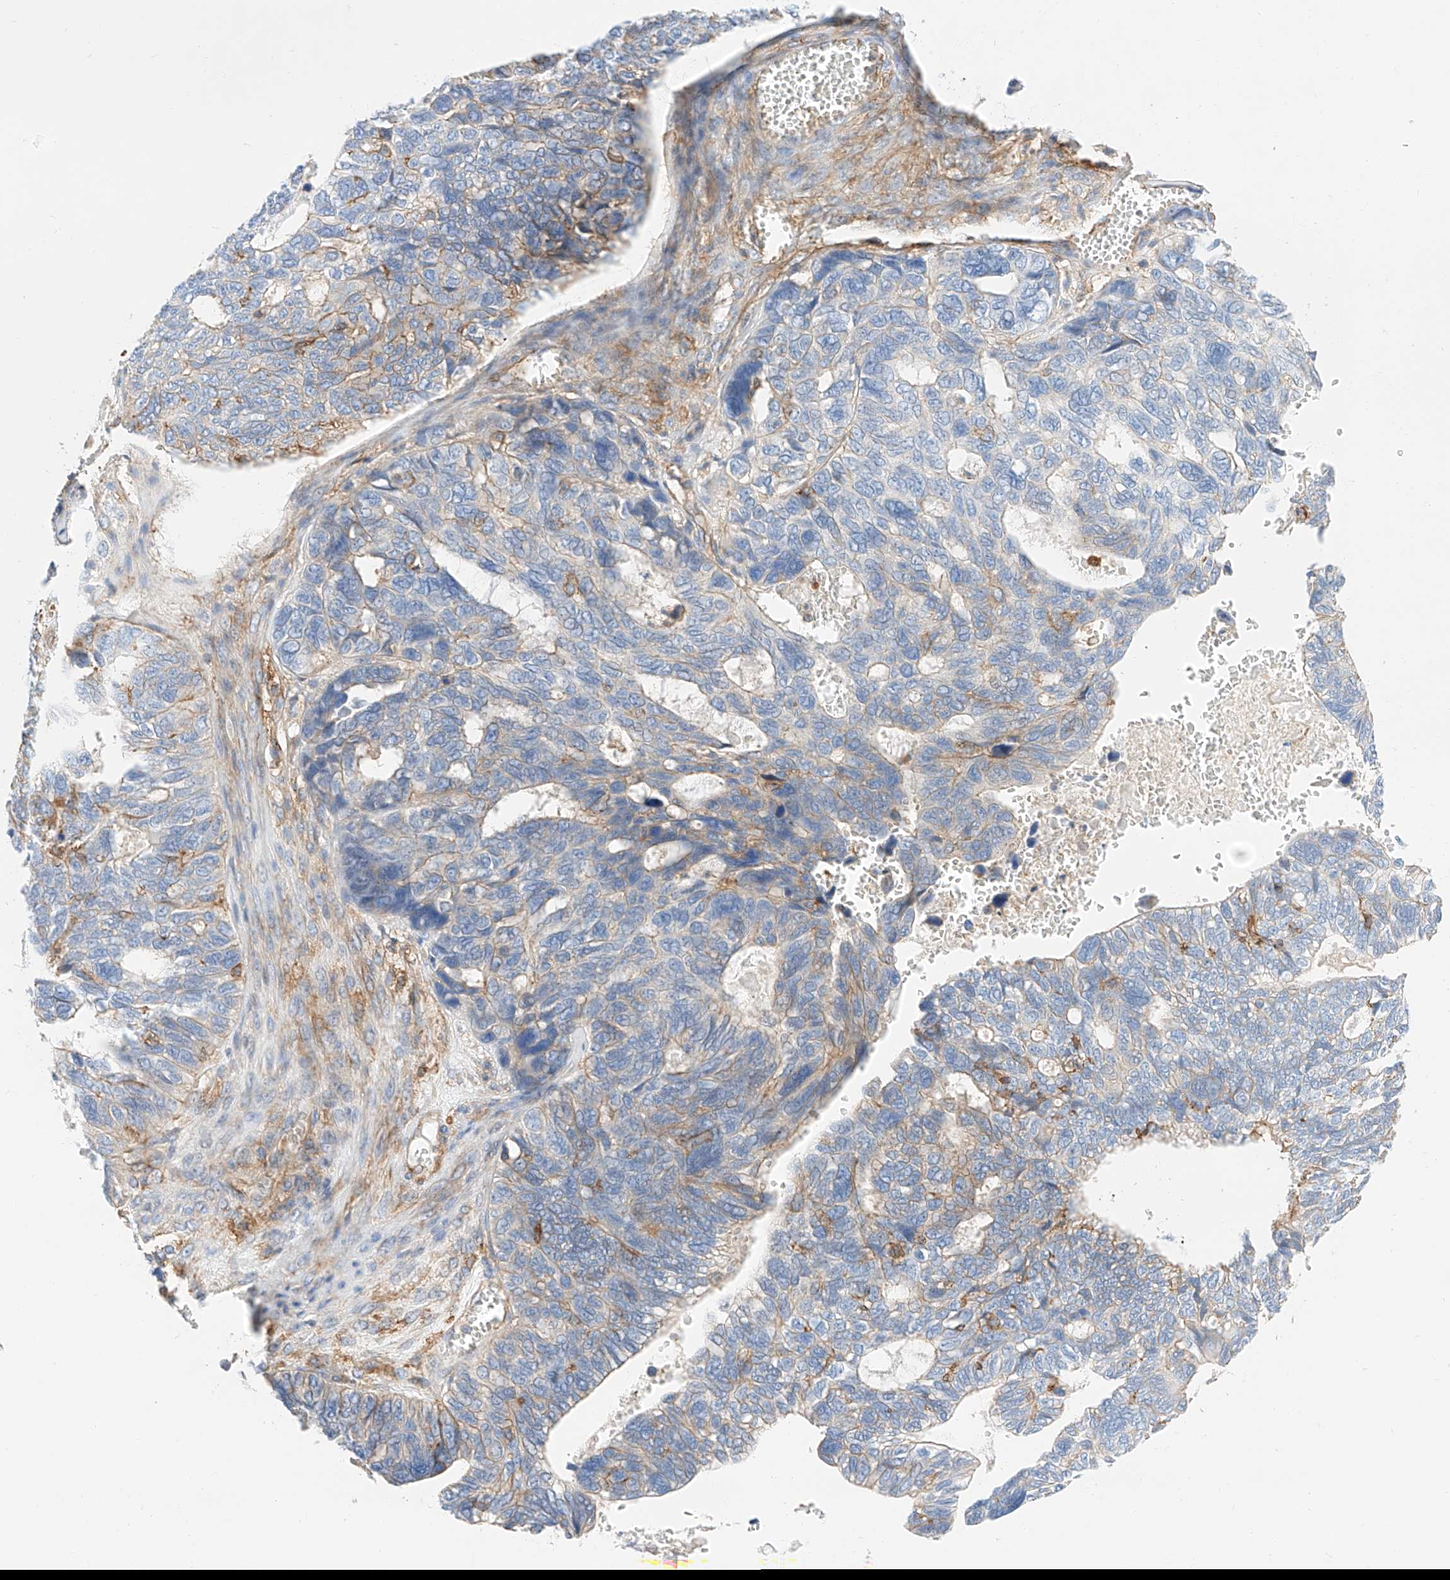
{"staining": {"intensity": "moderate", "quantity": "<25%", "location": "cytoplasmic/membranous"}, "tissue": "ovarian cancer", "cell_type": "Tumor cells", "image_type": "cancer", "snomed": [{"axis": "morphology", "description": "Cystadenocarcinoma, serous, NOS"}, {"axis": "topography", "description": "Ovary"}], "caption": "Ovarian serous cystadenocarcinoma stained for a protein (brown) displays moderate cytoplasmic/membranous positive staining in about <25% of tumor cells.", "gene": "HAUS4", "patient": {"sex": "female", "age": 79}}